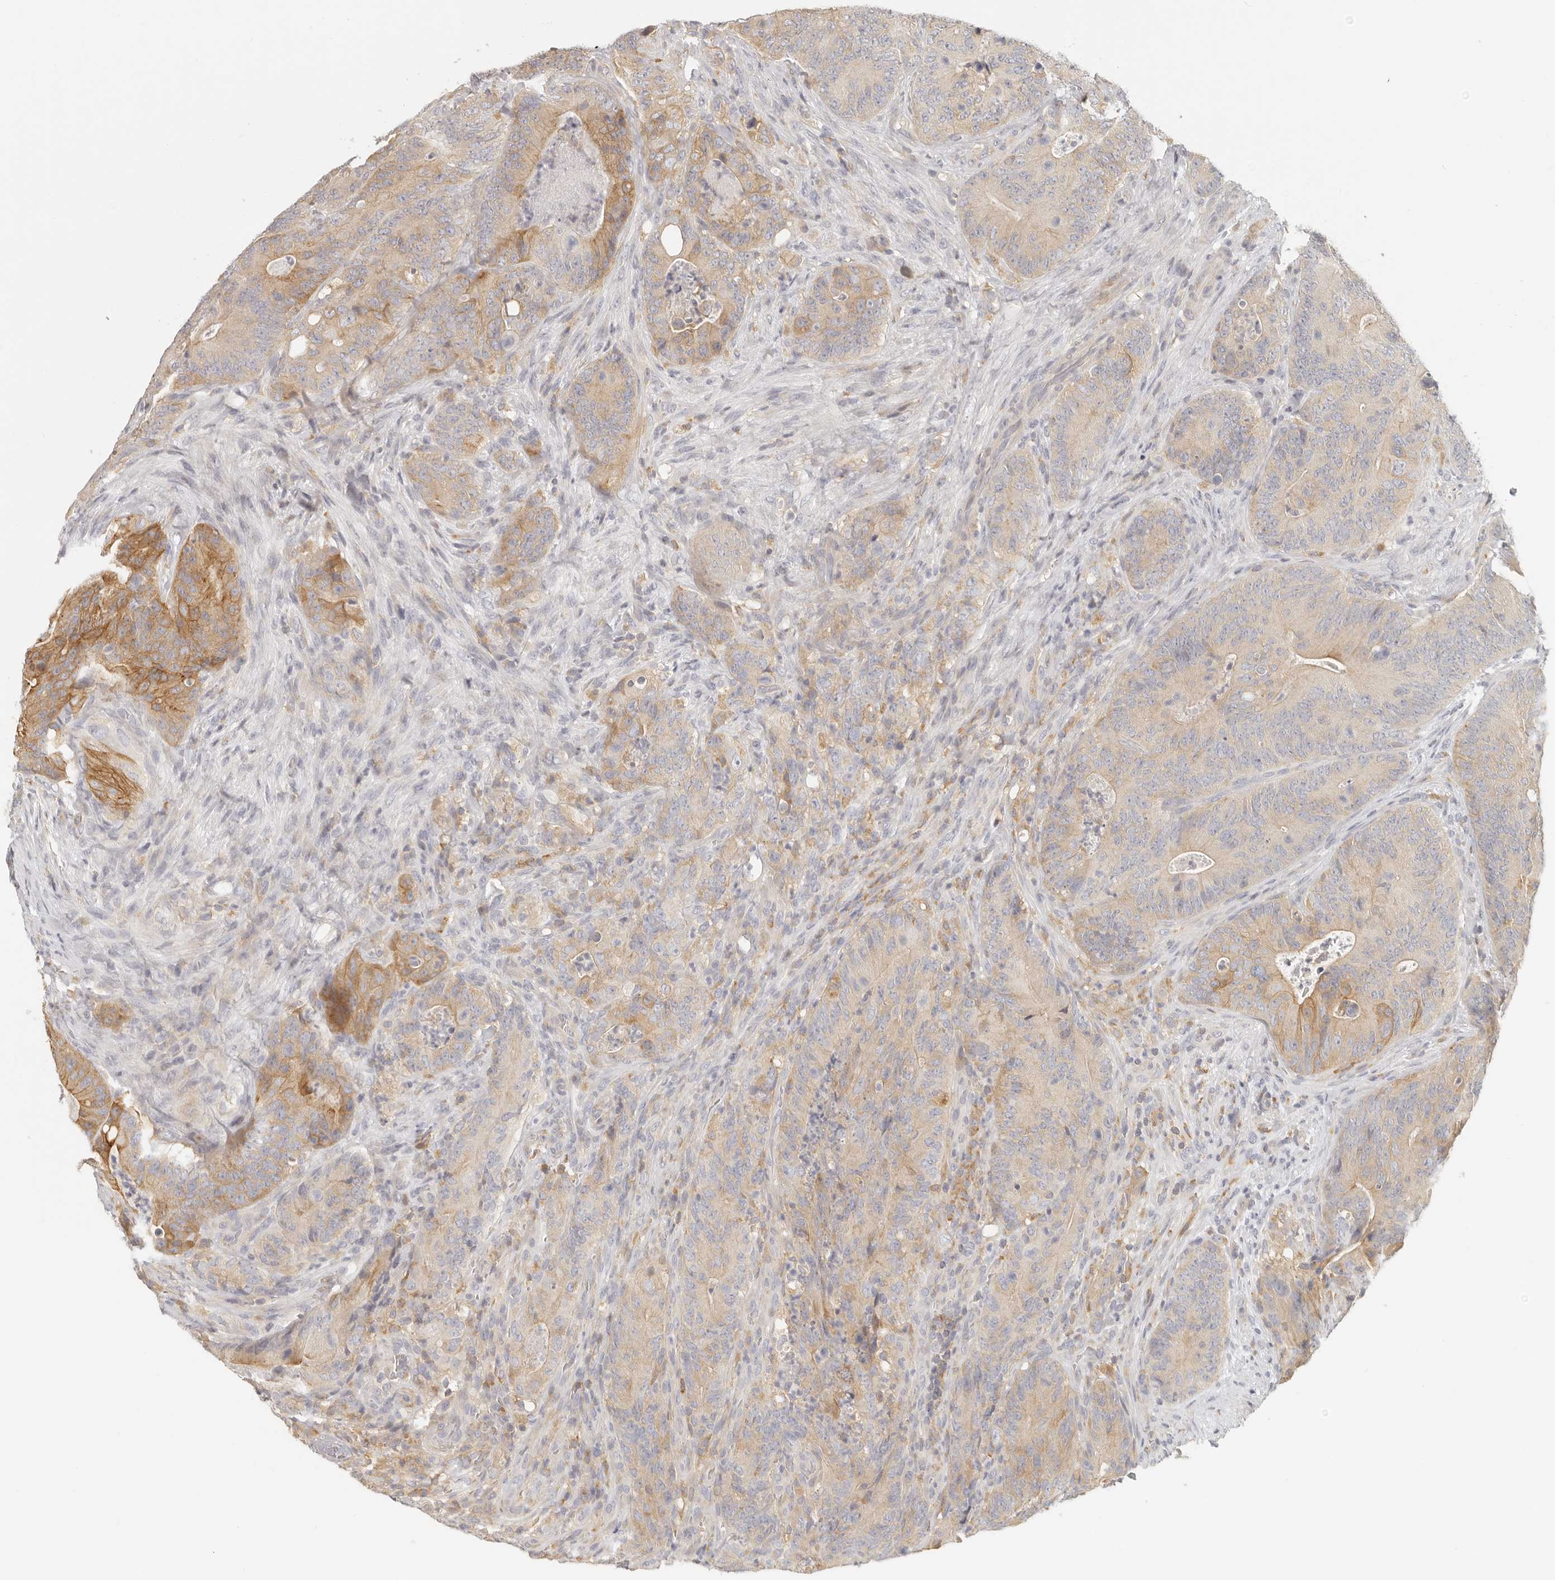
{"staining": {"intensity": "moderate", "quantity": "25%-75%", "location": "cytoplasmic/membranous"}, "tissue": "colorectal cancer", "cell_type": "Tumor cells", "image_type": "cancer", "snomed": [{"axis": "morphology", "description": "Normal tissue, NOS"}, {"axis": "topography", "description": "Colon"}], "caption": "Colorectal cancer stained for a protein exhibits moderate cytoplasmic/membranous positivity in tumor cells. (Stains: DAB in brown, nuclei in blue, Microscopy: brightfield microscopy at high magnification).", "gene": "ANXA9", "patient": {"sex": "female", "age": 82}}